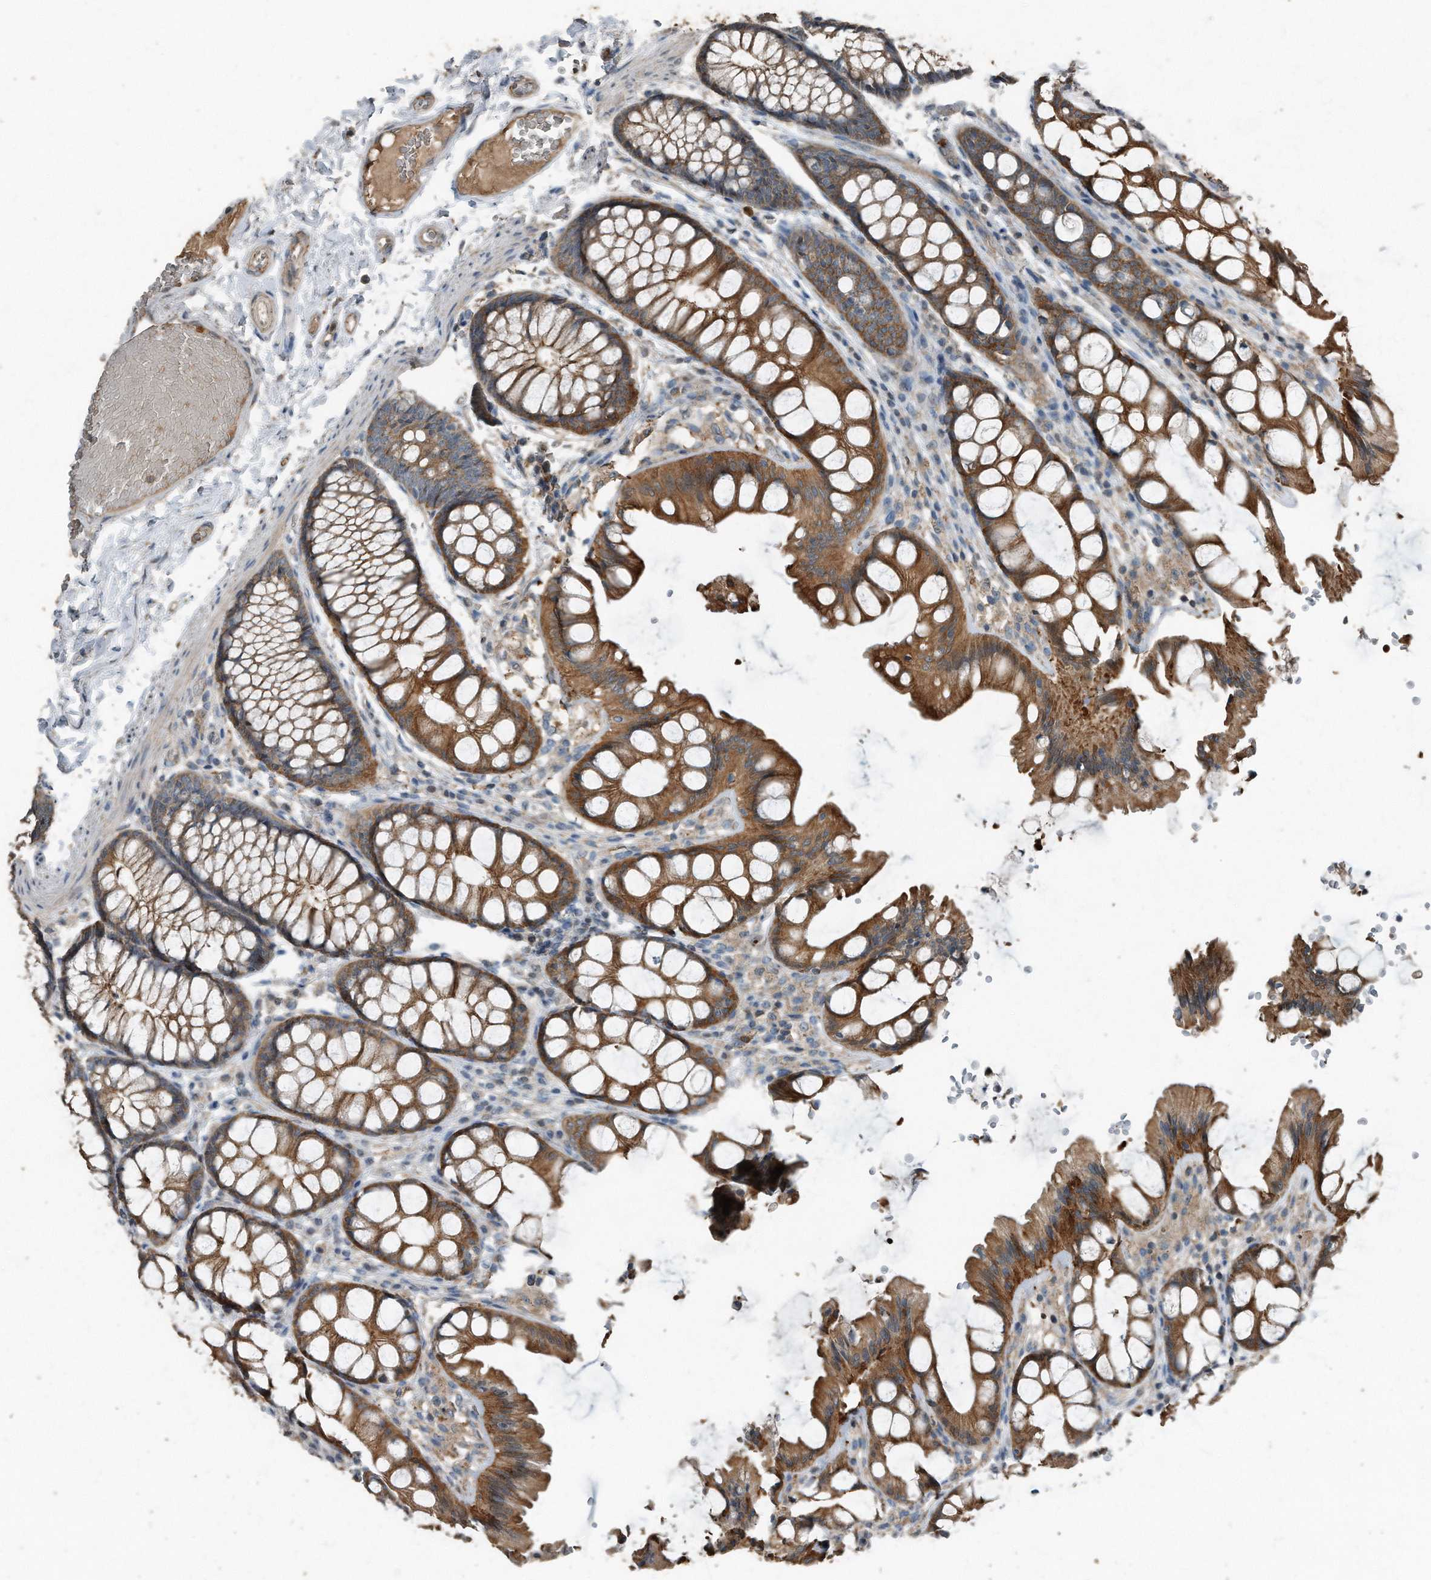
{"staining": {"intensity": "weak", "quantity": ">75%", "location": "cytoplasmic/membranous"}, "tissue": "colon", "cell_type": "Endothelial cells", "image_type": "normal", "snomed": [{"axis": "morphology", "description": "Normal tissue, NOS"}, {"axis": "topography", "description": "Colon"}], "caption": "Colon stained with a brown dye exhibits weak cytoplasmic/membranous positive positivity in approximately >75% of endothelial cells.", "gene": "C9", "patient": {"sex": "male", "age": 47}}